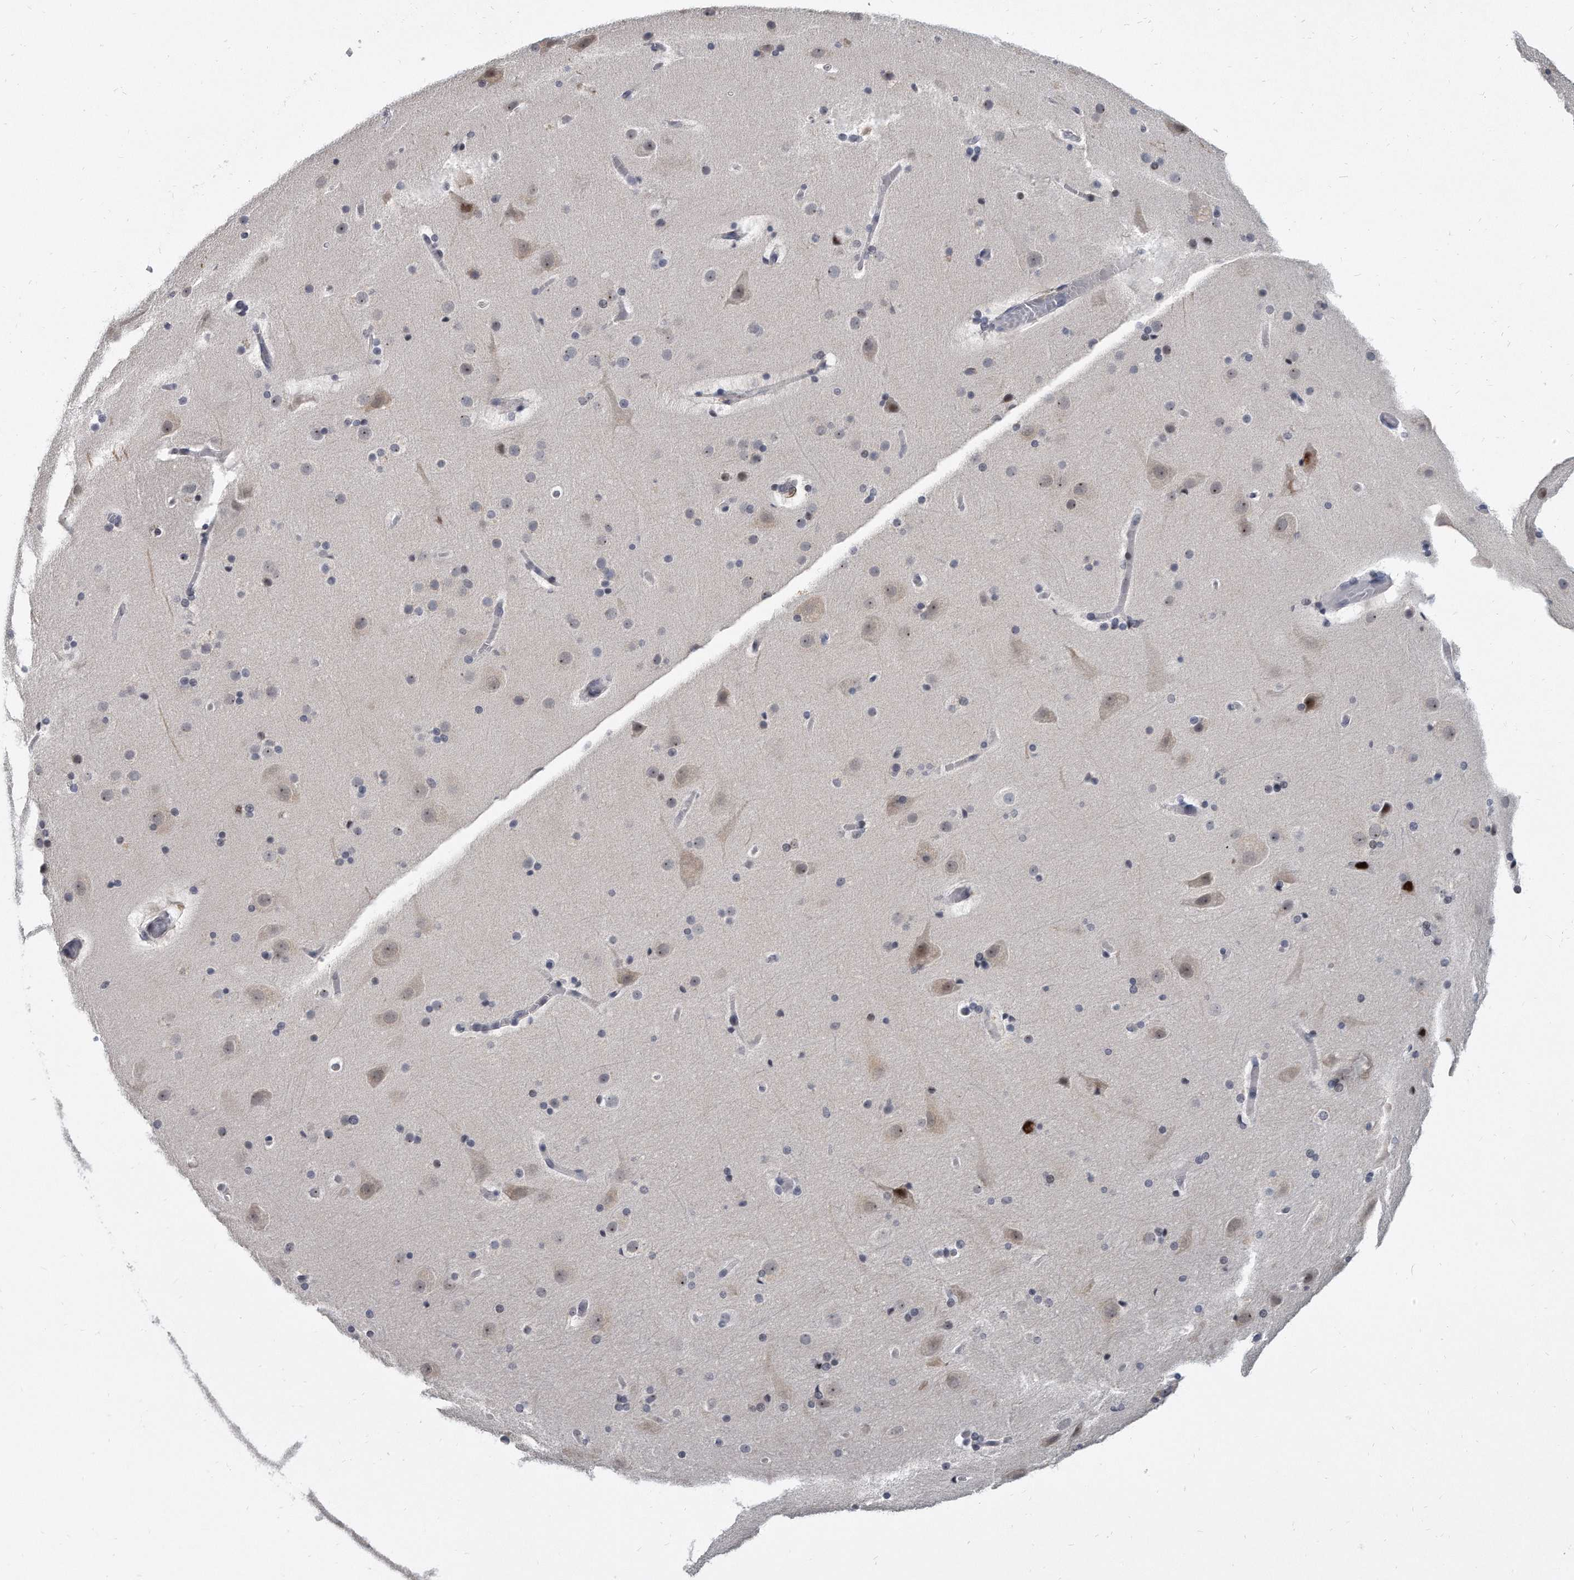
{"staining": {"intensity": "negative", "quantity": "none", "location": "none"}, "tissue": "cerebral cortex", "cell_type": "Endothelial cells", "image_type": "normal", "snomed": [{"axis": "morphology", "description": "Normal tissue, NOS"}, {"axis": "topography", "description": "Cerebral cortex"}], "caption": "Photomicrograph shows no protein expression in endothelial cells of benign cerebral cortex. The staining is performed using DAB (3,3'-diaminobenzidine) brown chromogen with nuclei counter-stained in using hematoxylin.", "gene": "TFCP2L1", "patient": {"sex": "male", "age": 57}}